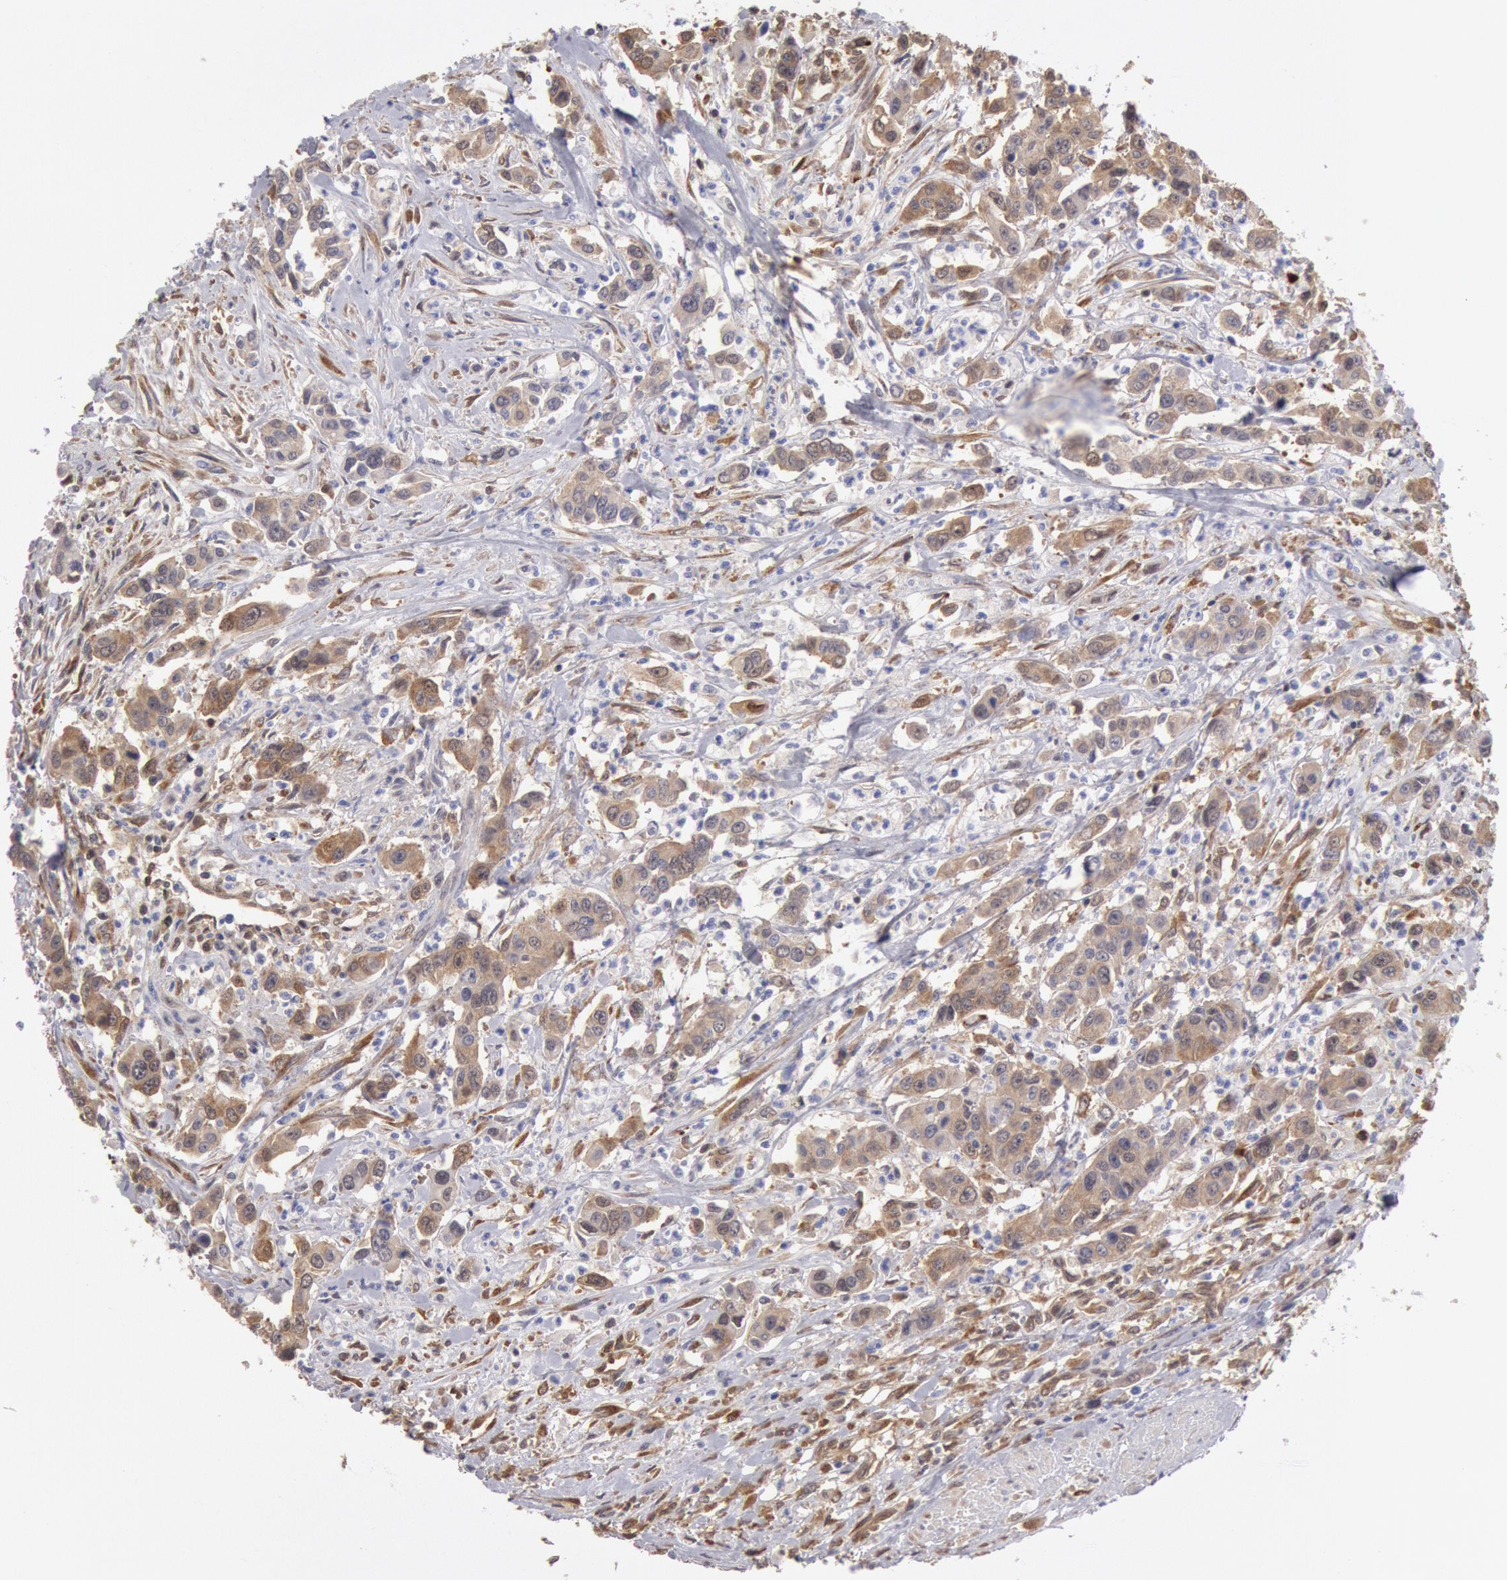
{"staining": {"intensity": "moderate", "quantity": ">75%", "location": "cytoplasmic/membranous"}, "tissue": "urothelial cancer", "cell_type": "Tumor cells", "image_type": "cancer", "snomed": [{"axis": "morphology", "description": "Urothelial carcinoma, High grade"}, {"axis": "topography", "description": "Urinary bladder"}], "caption": "Immunohistochemistry photomicrograph of human urothelial cancer stained for a protein (brown), which exhibits medium levels of moderate cytoplasmic/membranous positivity in about >75% of tumor cells.", "gene": "CCDC50", "patient": {"sex": "male", "age": 86}}